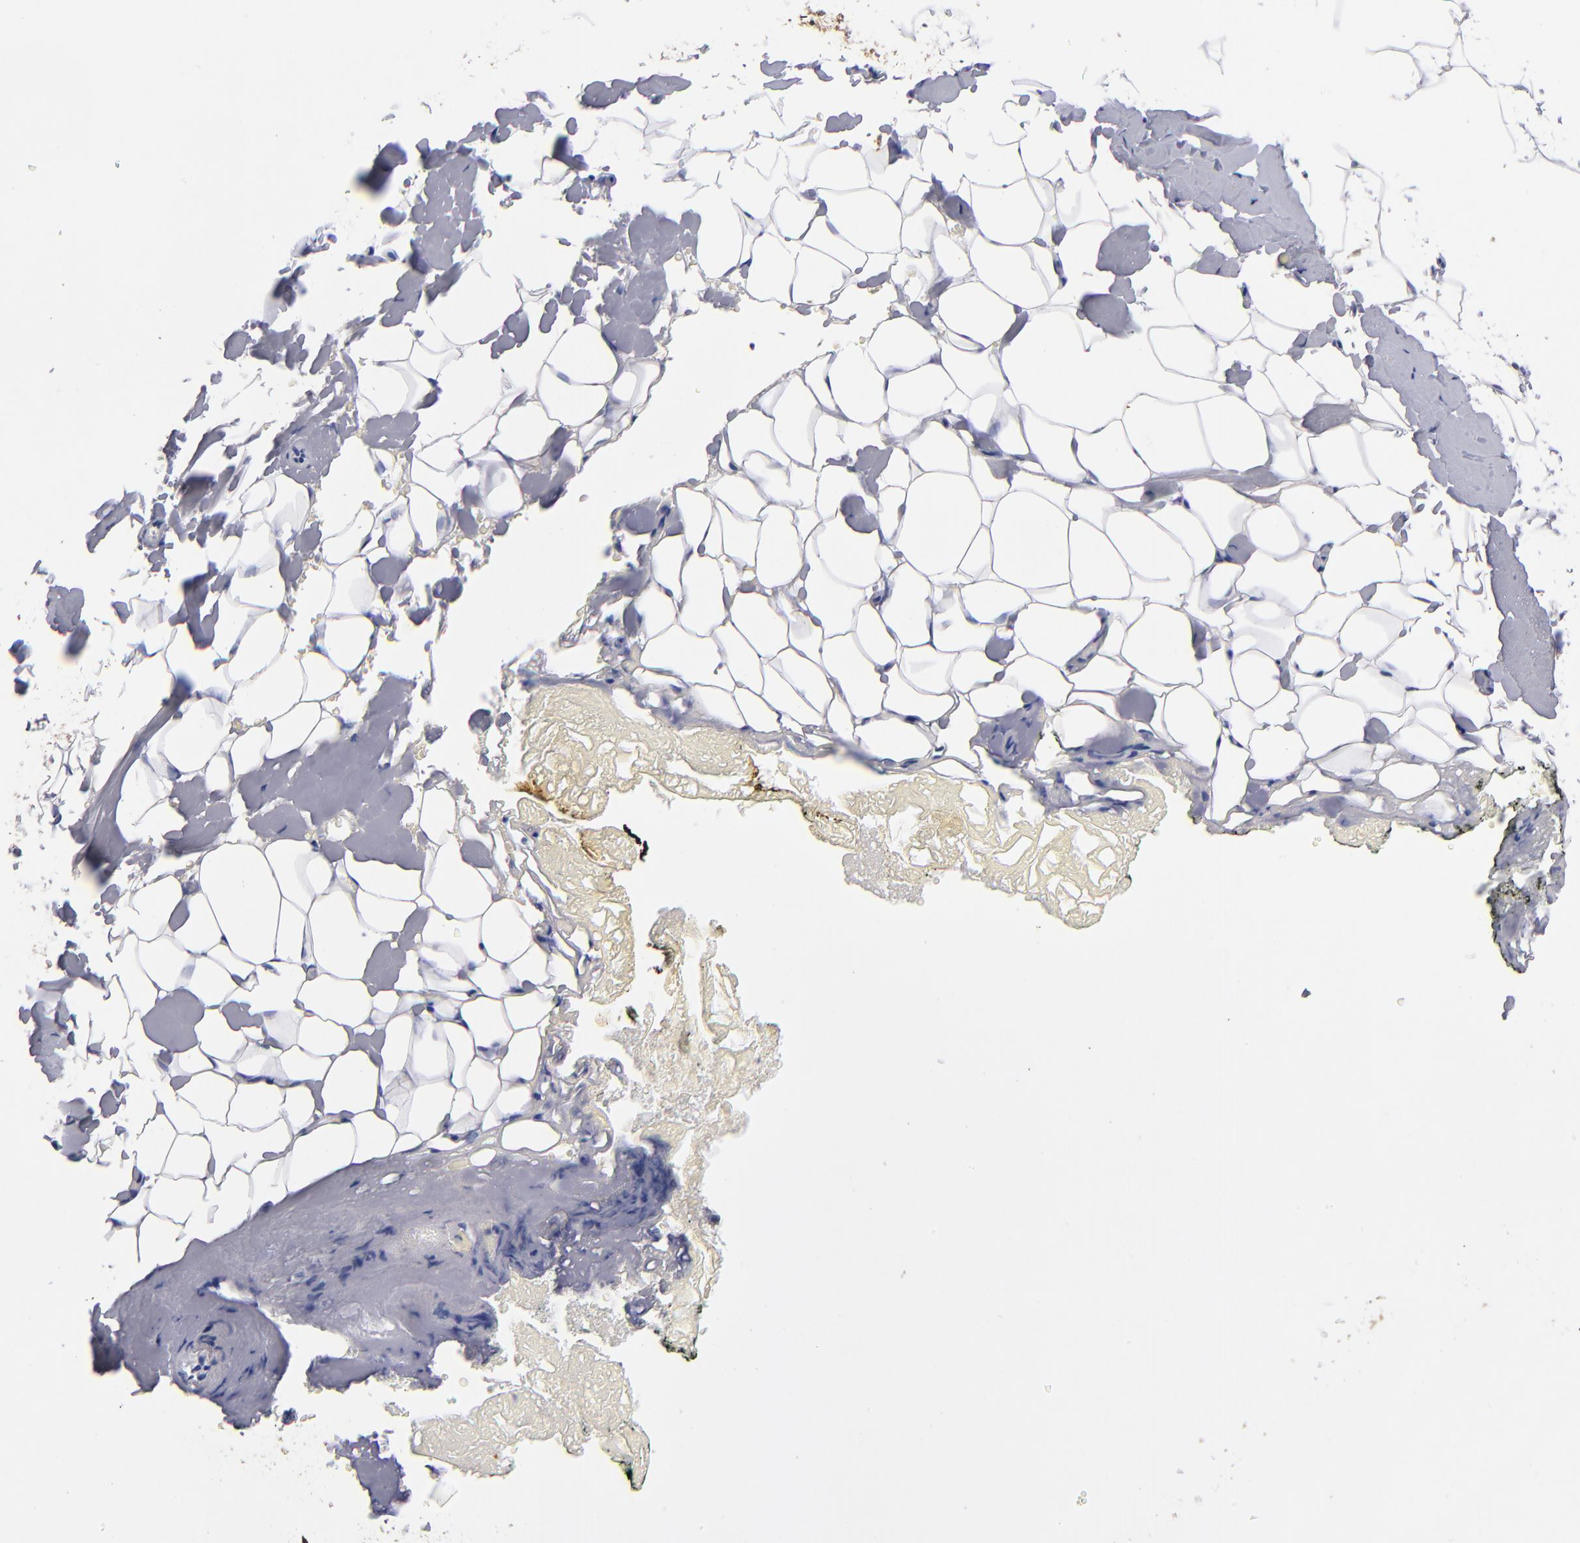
{"staining": {"intensity": "negative", "quantity": "none", "location": "none"}, "tissue": "breast", "cell_type": "Adipocytes", "image_type": "normal", "snomed": [{"axis": "morphology", "description": "Normal tissue, NOS"}, {"axis": "topography", "description": "Breast"}, {"axis": "topography", "description": "Soft tissue"}], "caption": "Adipocytes show no significant positivity in unremarkable breast.", "gene": "MVP", "patient": {"sex": "female", "age": 75}}